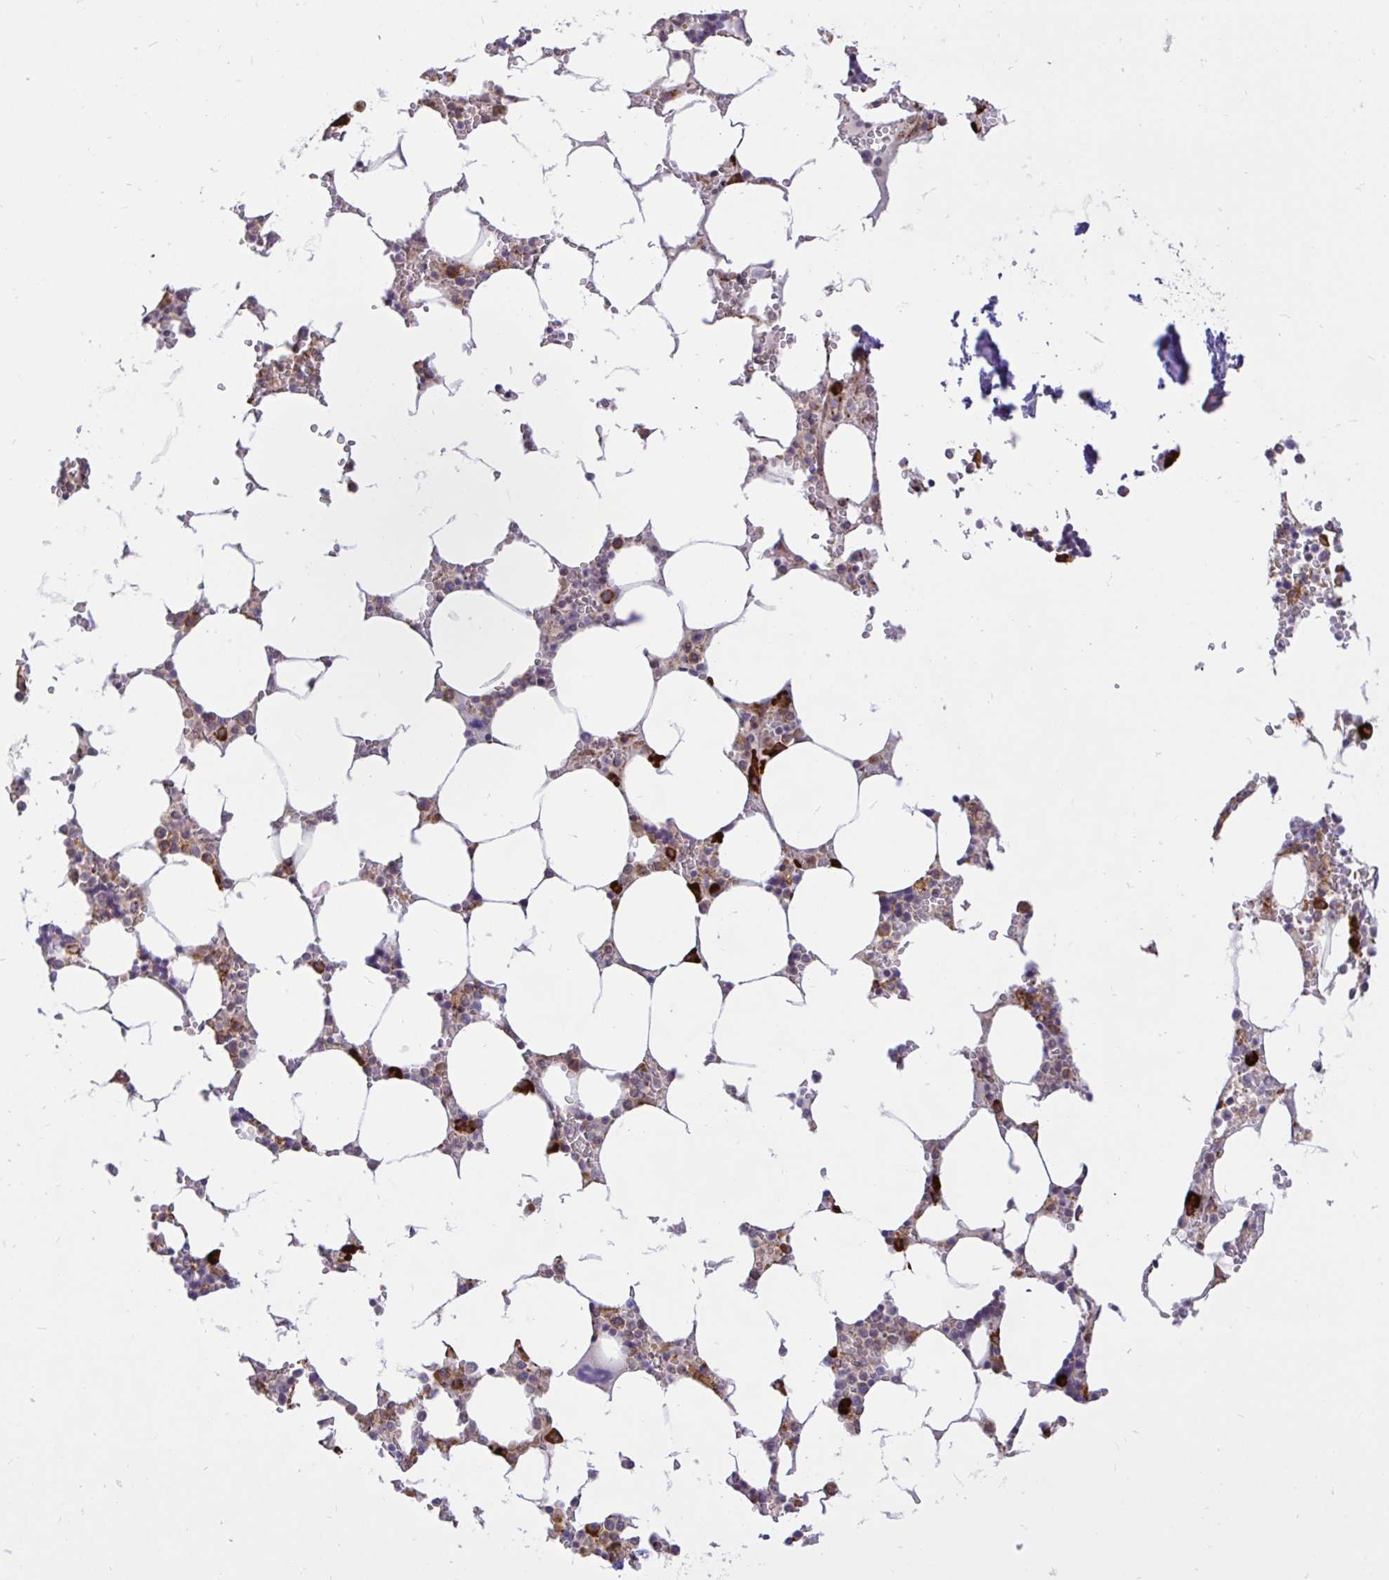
{"staining": {"intensity": "strong", "quantity": "25%-75%", "location": "cytoplasmic/membranous"}, "tissue": "bone marrow", "cell_type": "Hematopoietic cells", "image_type": "normal", "snomed": [{"axis": "morphology", "description": "Normal tissue, NOS"}, {"axis": "topography", "description": "Bone marrow"}], "caption": "Hematopoietic cells display strong cytoplasmic/membranous positivity in about 25%-75% of cells in normal bone marrow.", "gene": "NAALAD2", "patient": {"sex": "male", "age": 64}}